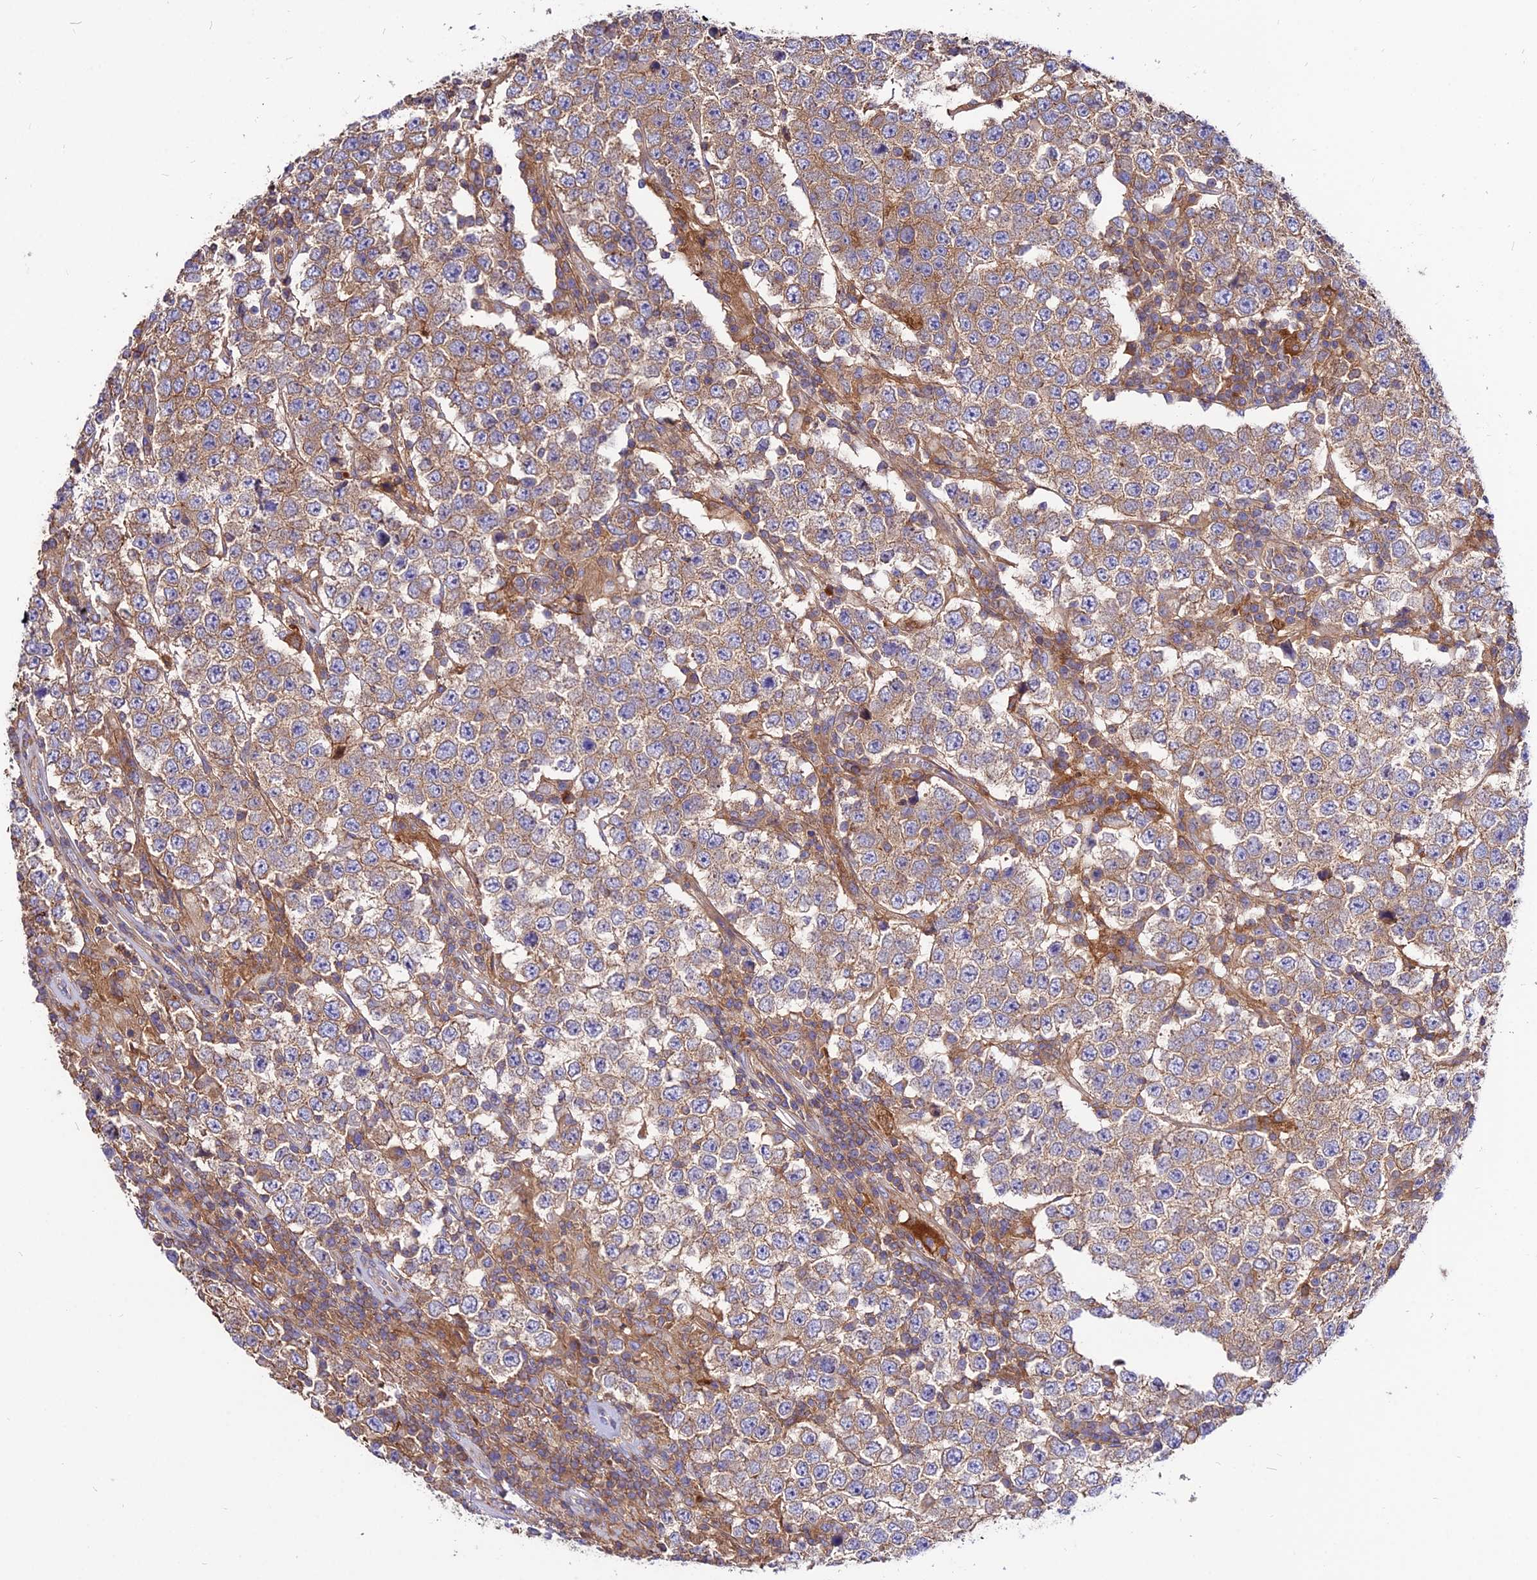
{"staining": {"intensity": "weak", "quantity": ">75%", "location": "cytoplasmic/membranous"}, "tissue": "testis cancer", "cell_type": "Tumor cells", "image_type": "cancer", "snomed": [{"axis": "morphology", "description": "Normal tissue, NOS"}, {"axis": "morphology", "description": "Urothelial carcinoma, High grade"}, {"axis": "morphology", "description": "Seminoma, NOS"}, {"axis": "morphology", "description": "Carcinoma, Embryonal, NOS"}, {"axis": "topography", "description": "Urinary bladder"}, {"axis": "topography", "description": "Testis"}], "caption": "Tumor cells show low levels of weak cytoplasmic/membranous expression in about >75% of cells in human testis cancer.", "gene": "PYM1", "patient": {"sex": "male", "age": 41}}